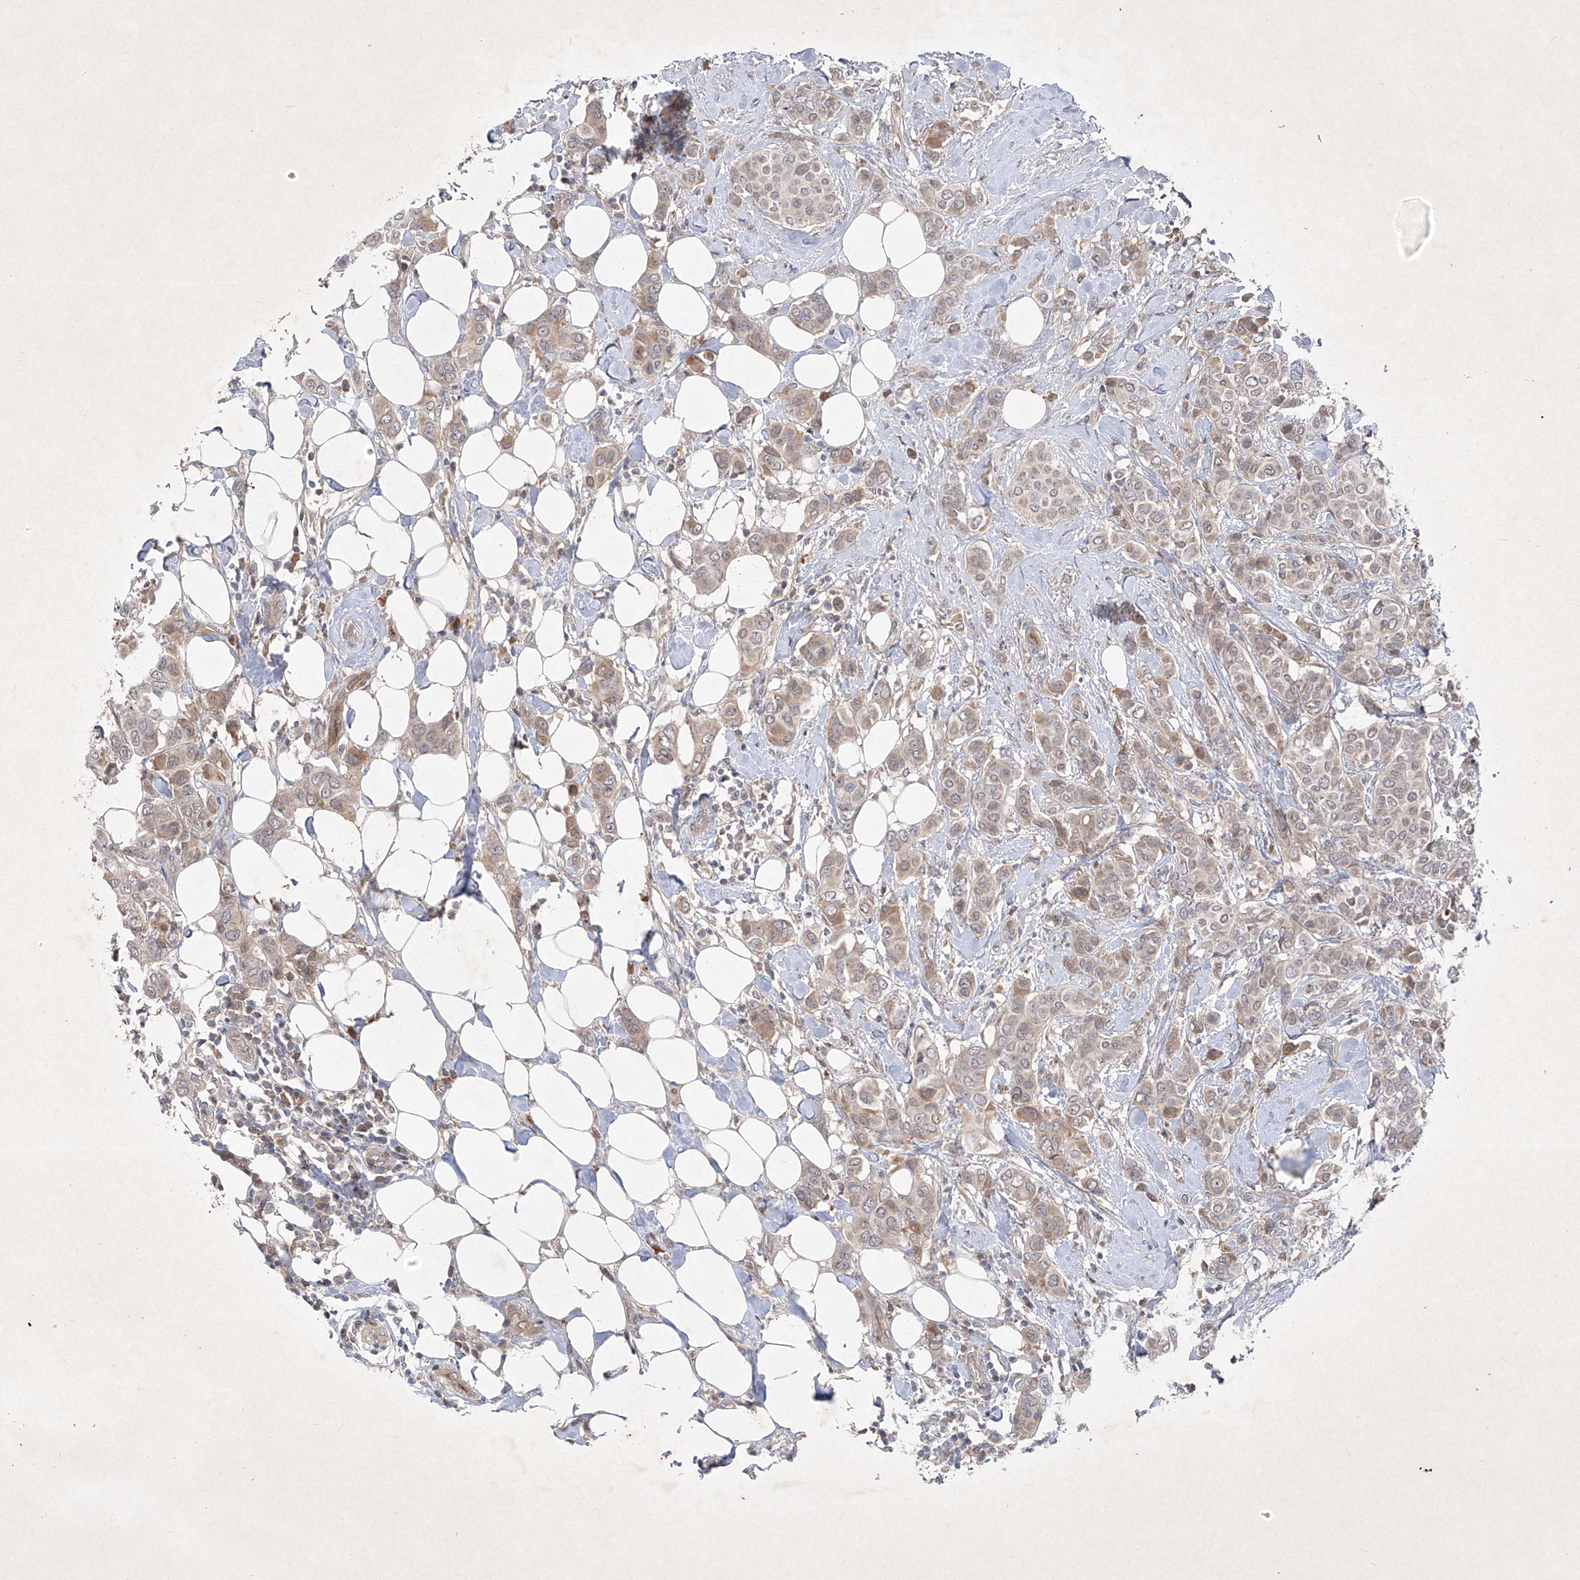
{"staining": {"intensity": "weak", "quantity": ">75%", "location": "cytoplasmic/membranous"}, "tissue": "breast cancer", "cell_type": "Tumor cells", "image_type": "cancer", "snomed": [{"axis": "morphology", "description": "Lobular carcinoma"}, {"axis": "topography", "description": "Breast"}], "caption": "Immunohistochemical staining of lobular carcinoma (breast) demonstrates low levels of weak cytoplasmic/membranous protein positivity in approximately >75% of tumor cells.", "gene": "FAM135A", "patient": {"sex": "female", "age": 51}}